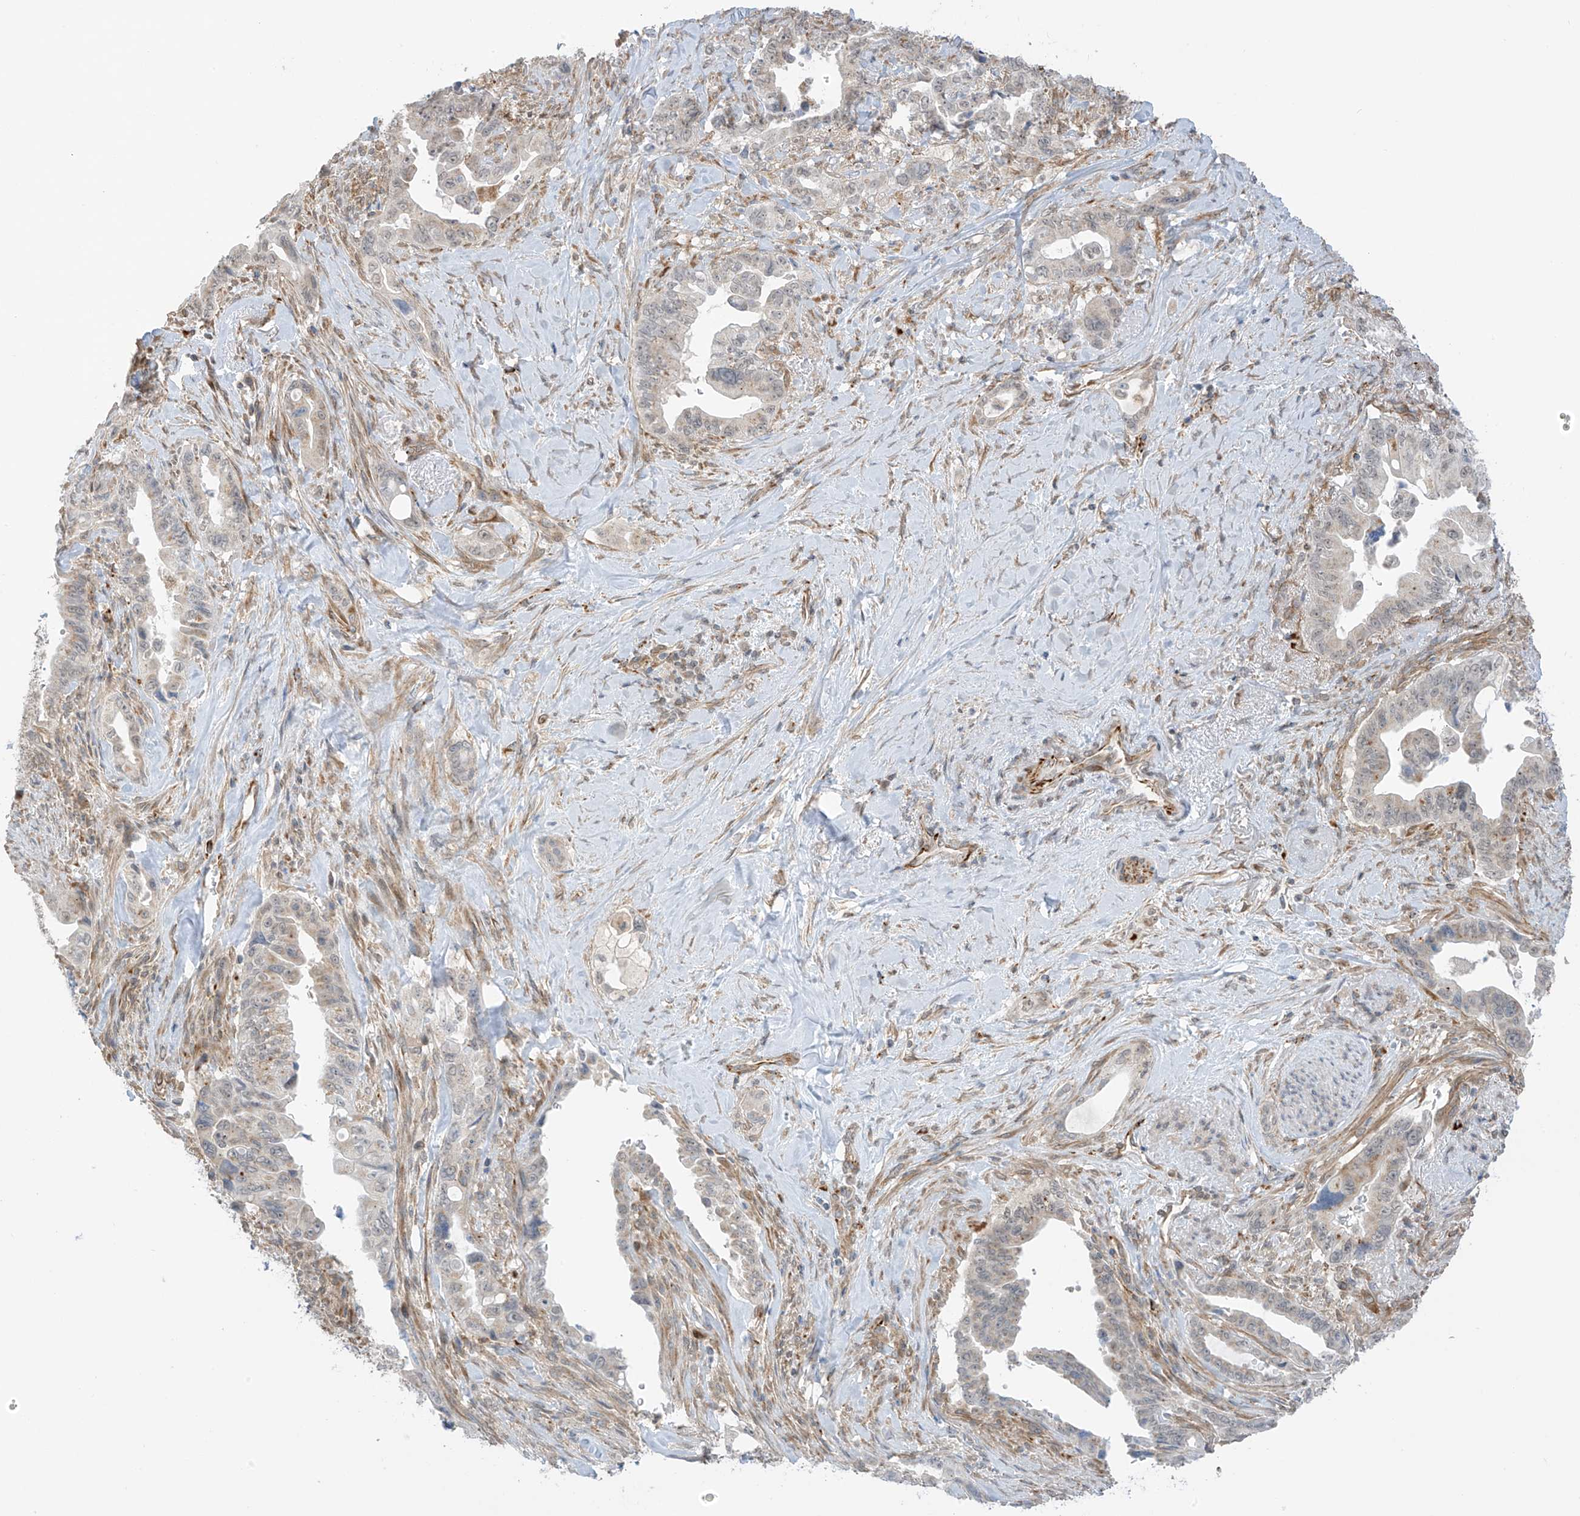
{"staining": {"intensity": "negative", "quantity": "none", "location": "none"}, "tissue": "pancreatic cancer", "cell_type": "Tumor cells", "image_type": "cancer", "snomed": [{"axis": "morphology", "description": "Adenocarcinoma, NOS"}, {"axis": "topography", "description": "Pancreas"}], "caption": "Adenocarcinoma (pancreatic) stained for a protein using immunohistochemistry shows no positivity tumor cells.", "gene": "HS6ST2", "patient": {"sex": "male", "age": 70}}